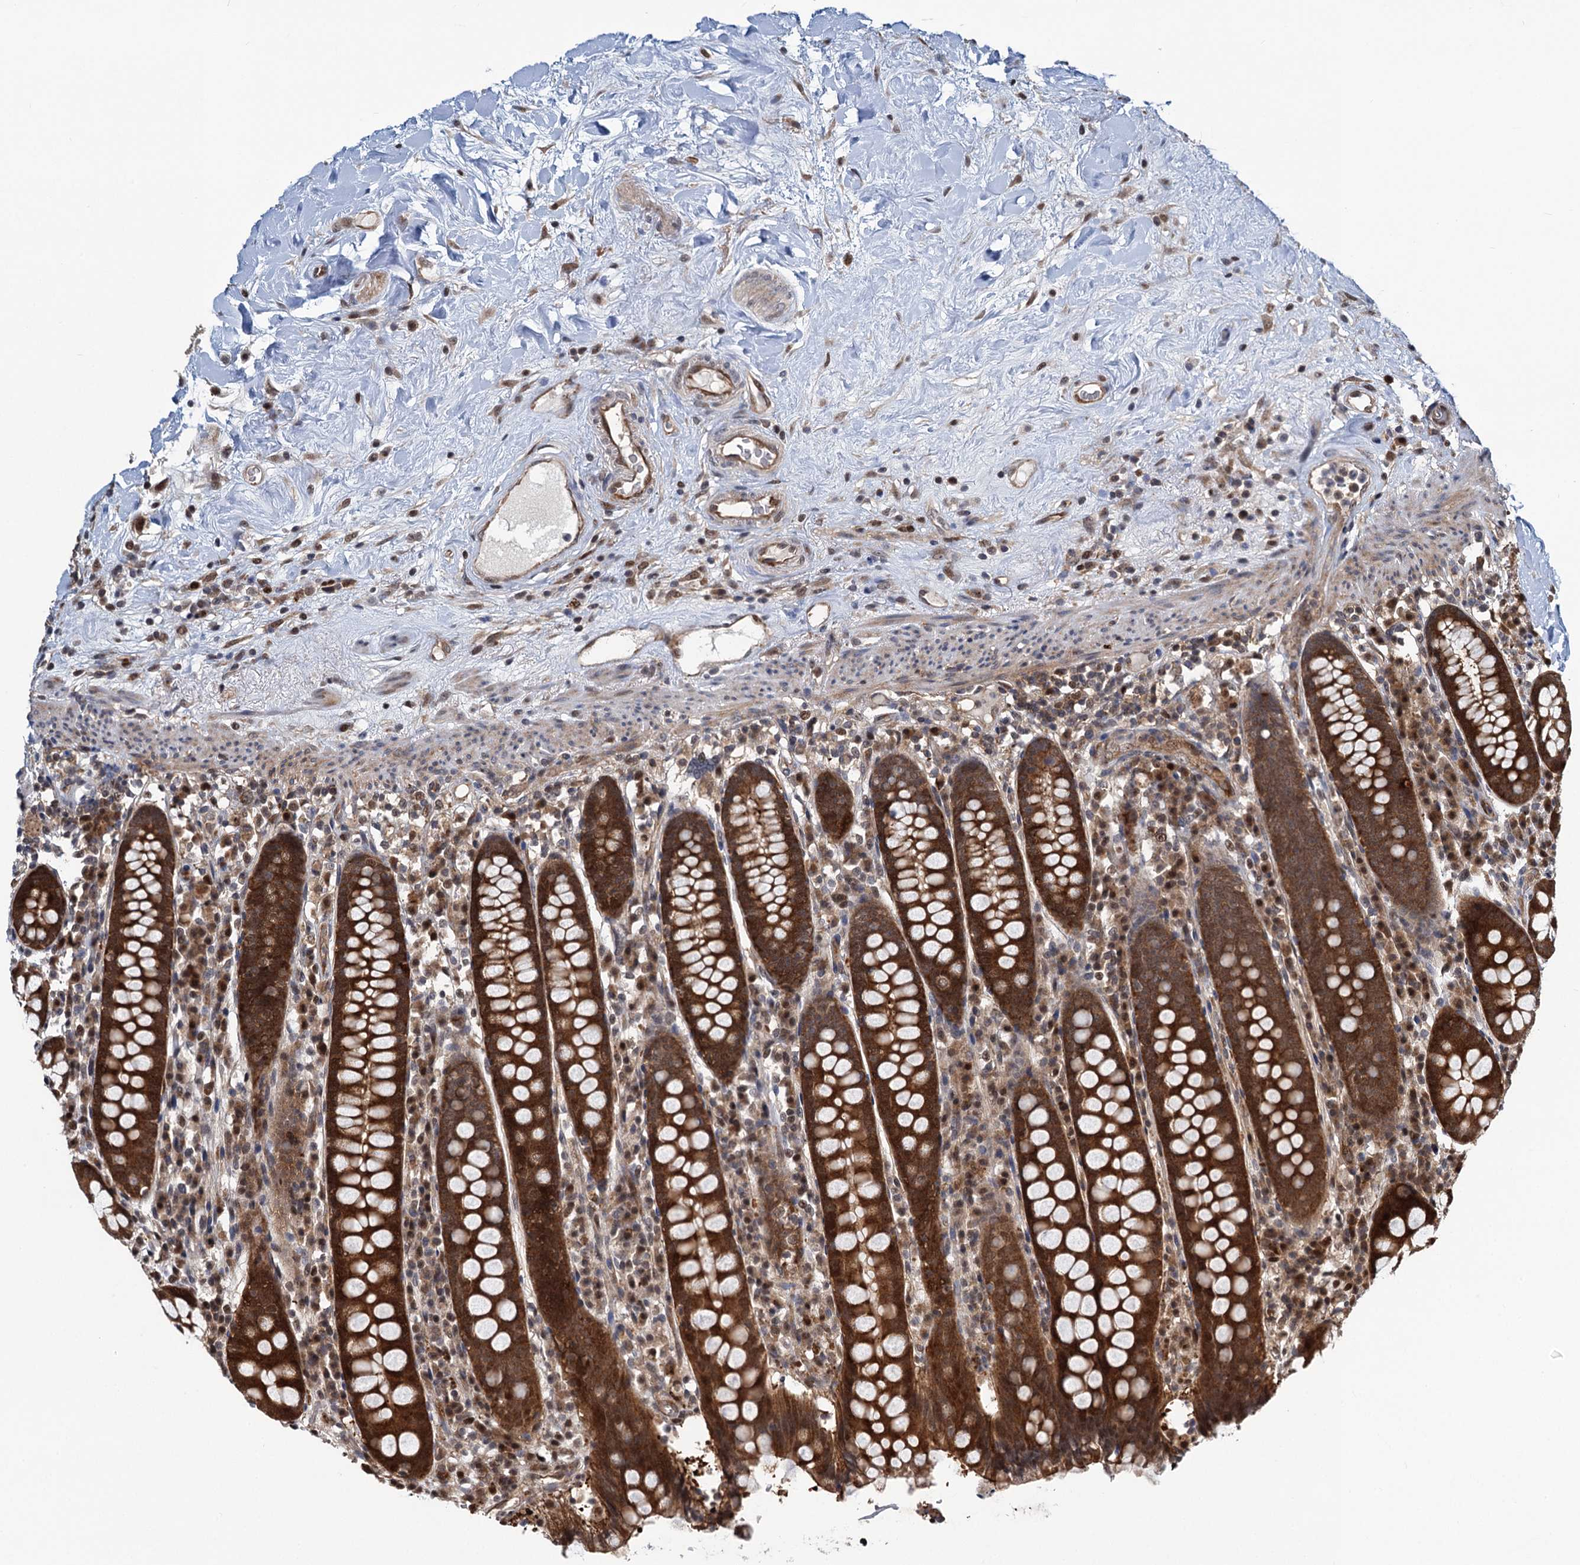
{"staining": {"intensity": "moderate", "quantity": ">75%", "location": "cytoplasmic/membranous,nuclear"}, "tissue": "colon", "cell_type": "Endothelial cells", "image_type": "normal", "snomed": [{"axis": "morphology", "description": "Normal tissue, NOS"}, {"axis": "topography", "description": "Colon"}], "caption": "Protein expression analysis of unremarkable colon shows moderate cytoplasmic/membranous,nuclear expression in about >75% of endothelial cells. The protein of interest is stained brown, and the nuclei are stained in blue (DAB IHC with brightfield microscopy, high magnification).", "gene": "GPBP1", "patient": {"sex": "female", "age": 79}}